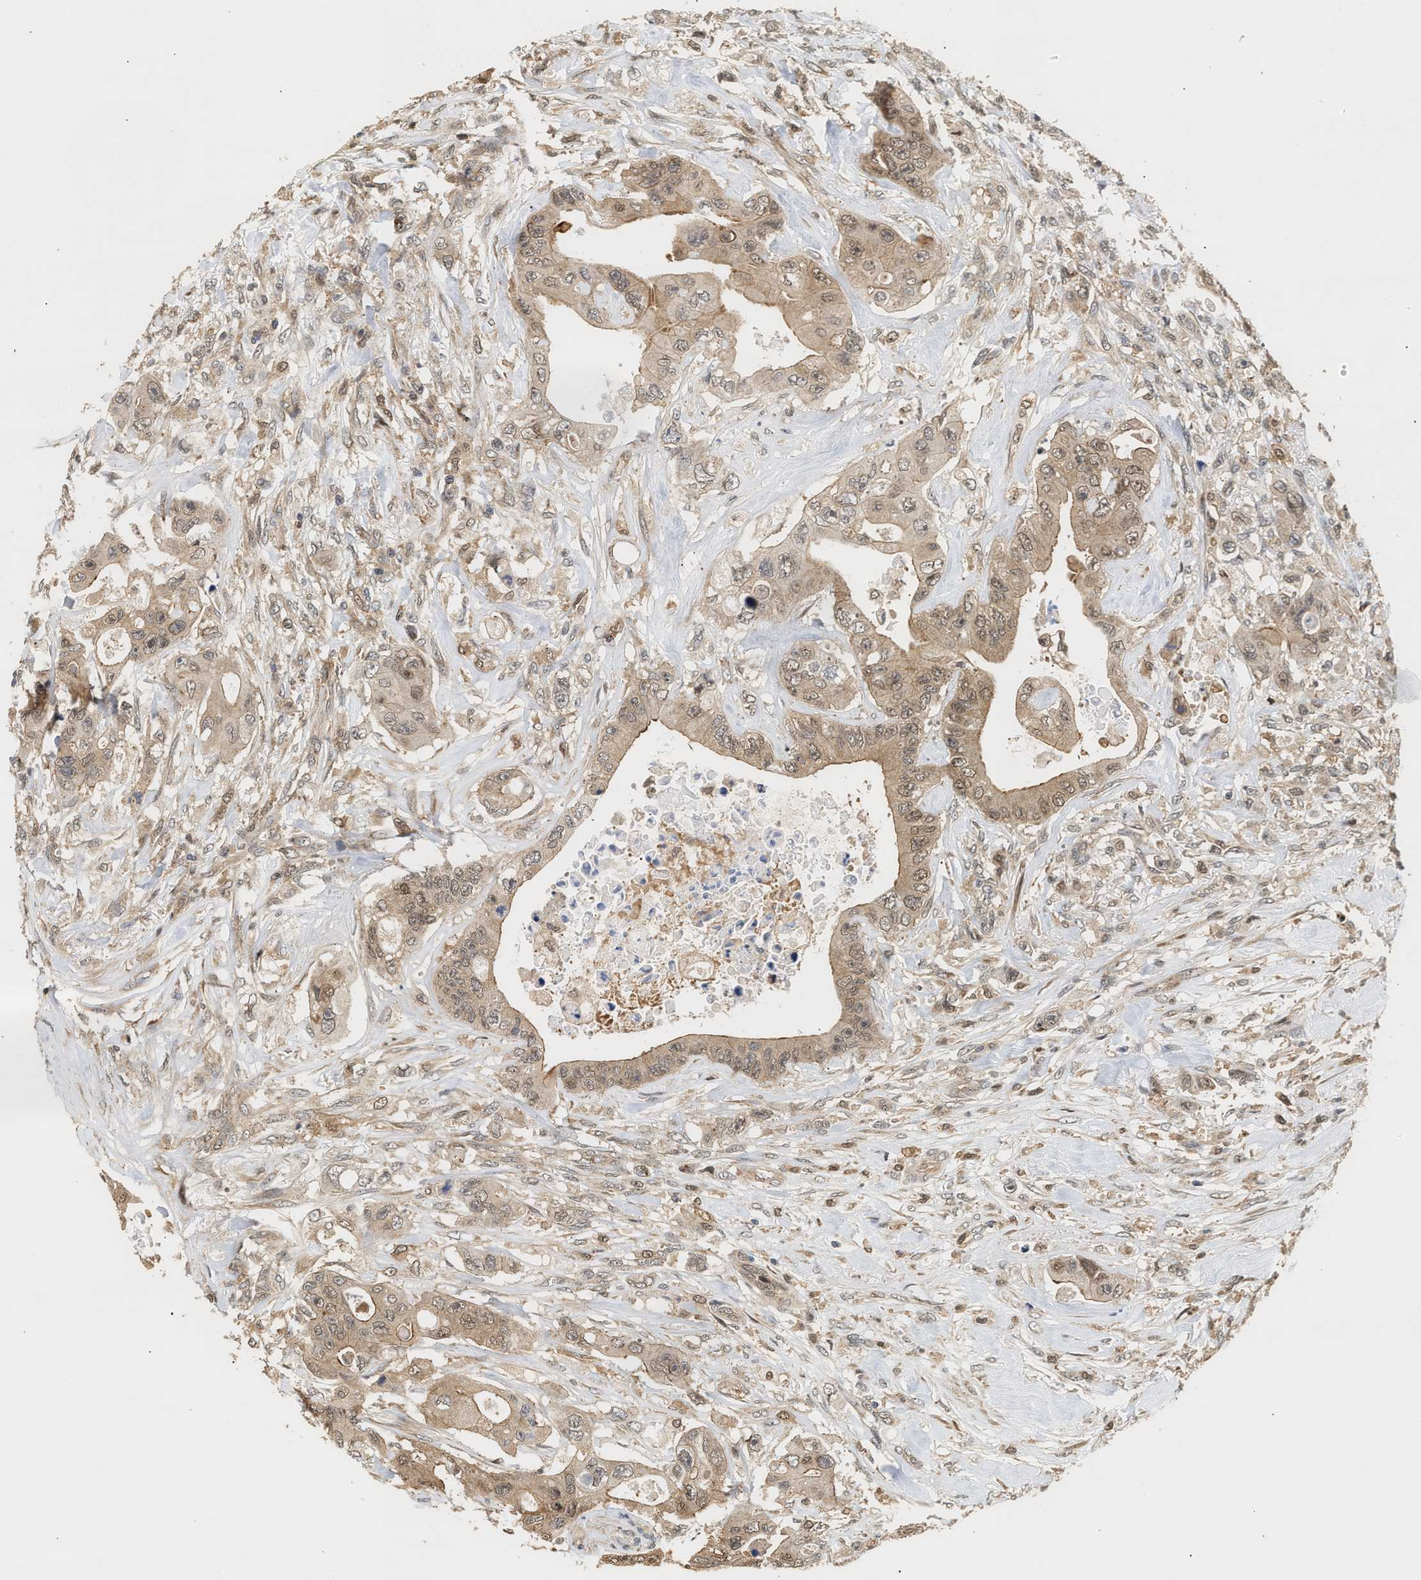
{"staining": {"intensity": "weak", "quantity": ">75%", "location": "cytoplasmic/membranous,nuclear"}, "tissue": "colorectal cancer", "cell_type": "Tumor cells", "image_type": "cancer", "snomed": [{"axis": "morphology", "description": "Adenocarcinoma, NOS"}, {"axis": "topography", "description": "Colon"}], "caption": "Adenocarcinoma (colorectal) stained with a brown dye demonstrates weak cytoplasmic/membranous and nuclear positive staining in approximately >75% of tumor cells.", "gene": "ABHD5", "patient": {"sex": "female", "age": 46}}